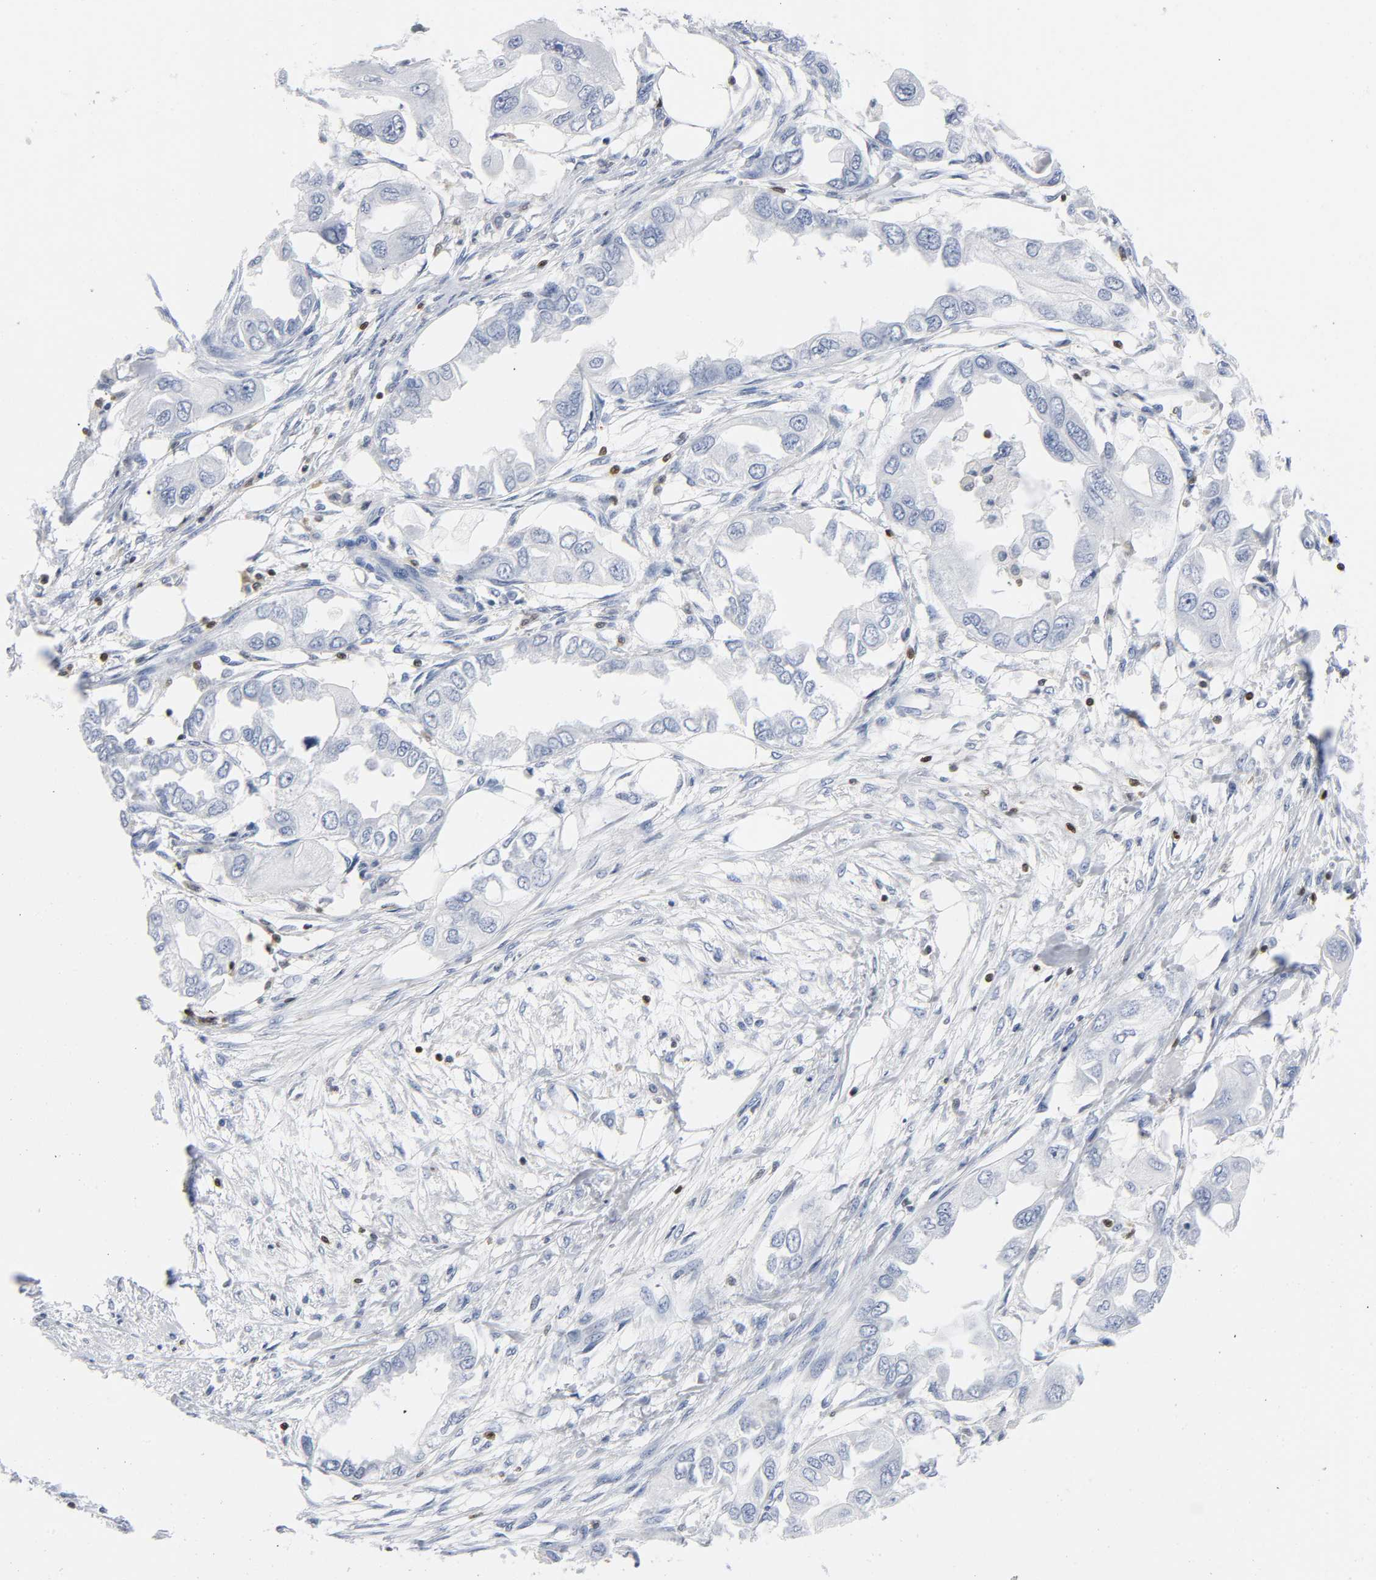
{"staining": {"intensity": "negative", "quantity": "none", "location": "none"}, "tissue": "endometrial cancer", "cell_type": "Tumor cells", "image_type": "cancer", "snomed": [{"axis": "morphology", "description": "Adenocarcinoma, NOS"}, {"axis": "topography", "description": "Endometrium"}], "caption": "Tumor cells are negative for protein expression in human endometrial cancer. Nuclei are stained in blue.", "gene": "DOK2", "patient": {"sex": "female", "age": 67}}